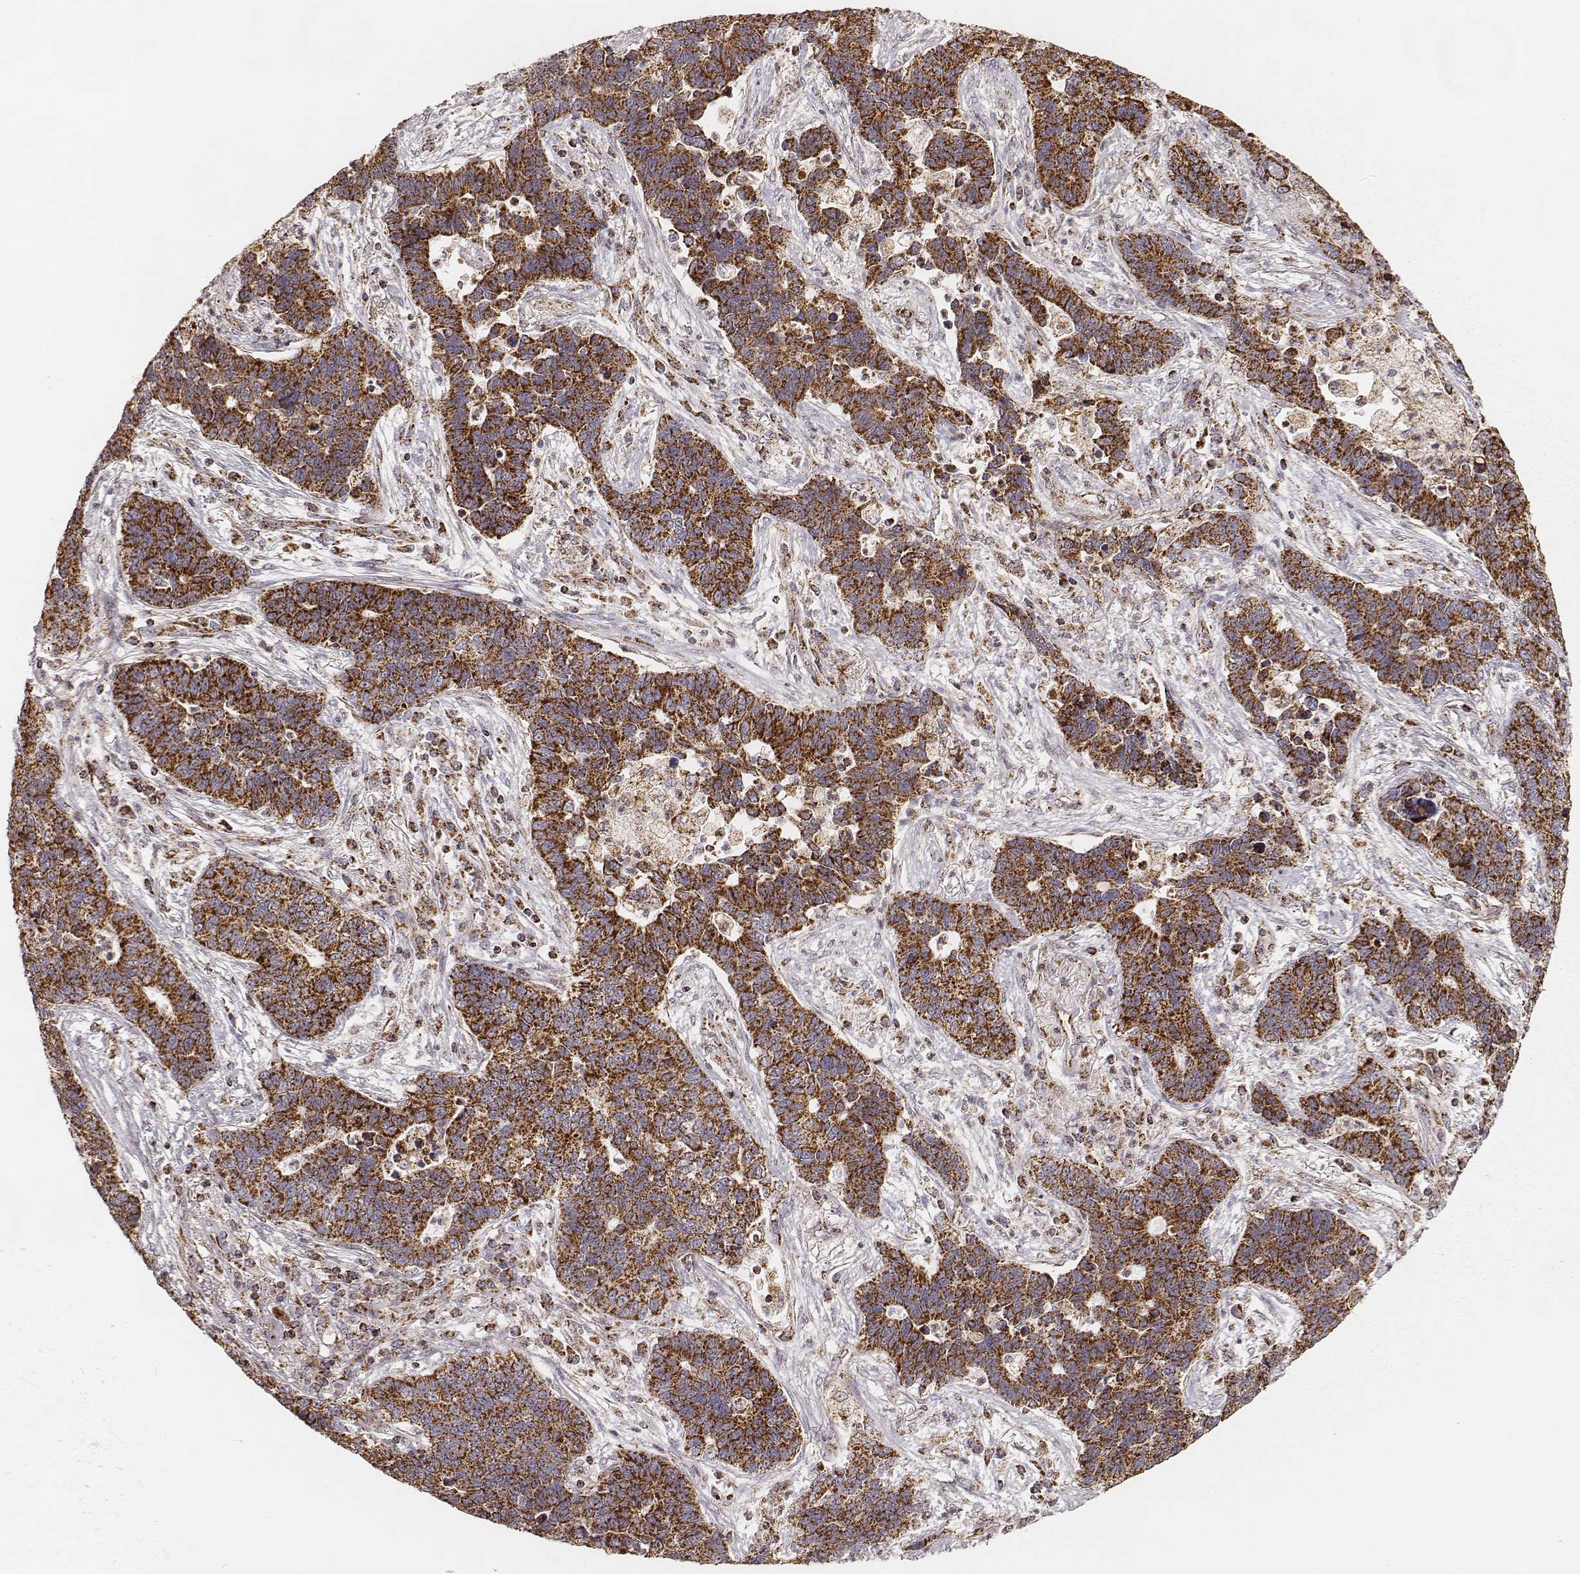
{"staining": {"intensity": "strong", "quantity": ">75%", "location": "cytoplasmic/membranous"}, "tissue": "lung cancer", "cell_type": "Tumor cells", "image_type": "cancer", "snomed": [{"axis": "morphology", "description": "Adenocarcinoma, NOS"}, {"axis": "topography", "description": "Lung"}], "caption": "This histopathology image demonstrates lung cancer stained with immunohistochemistry (IHC) to label a protein in brown. The cytoplasmic/membranous of tumor cells show strong positivity for the protein. Nuclei are counter-stained blue.", "gene": "CS", "patient": {"sex": "female", "age": 57}}